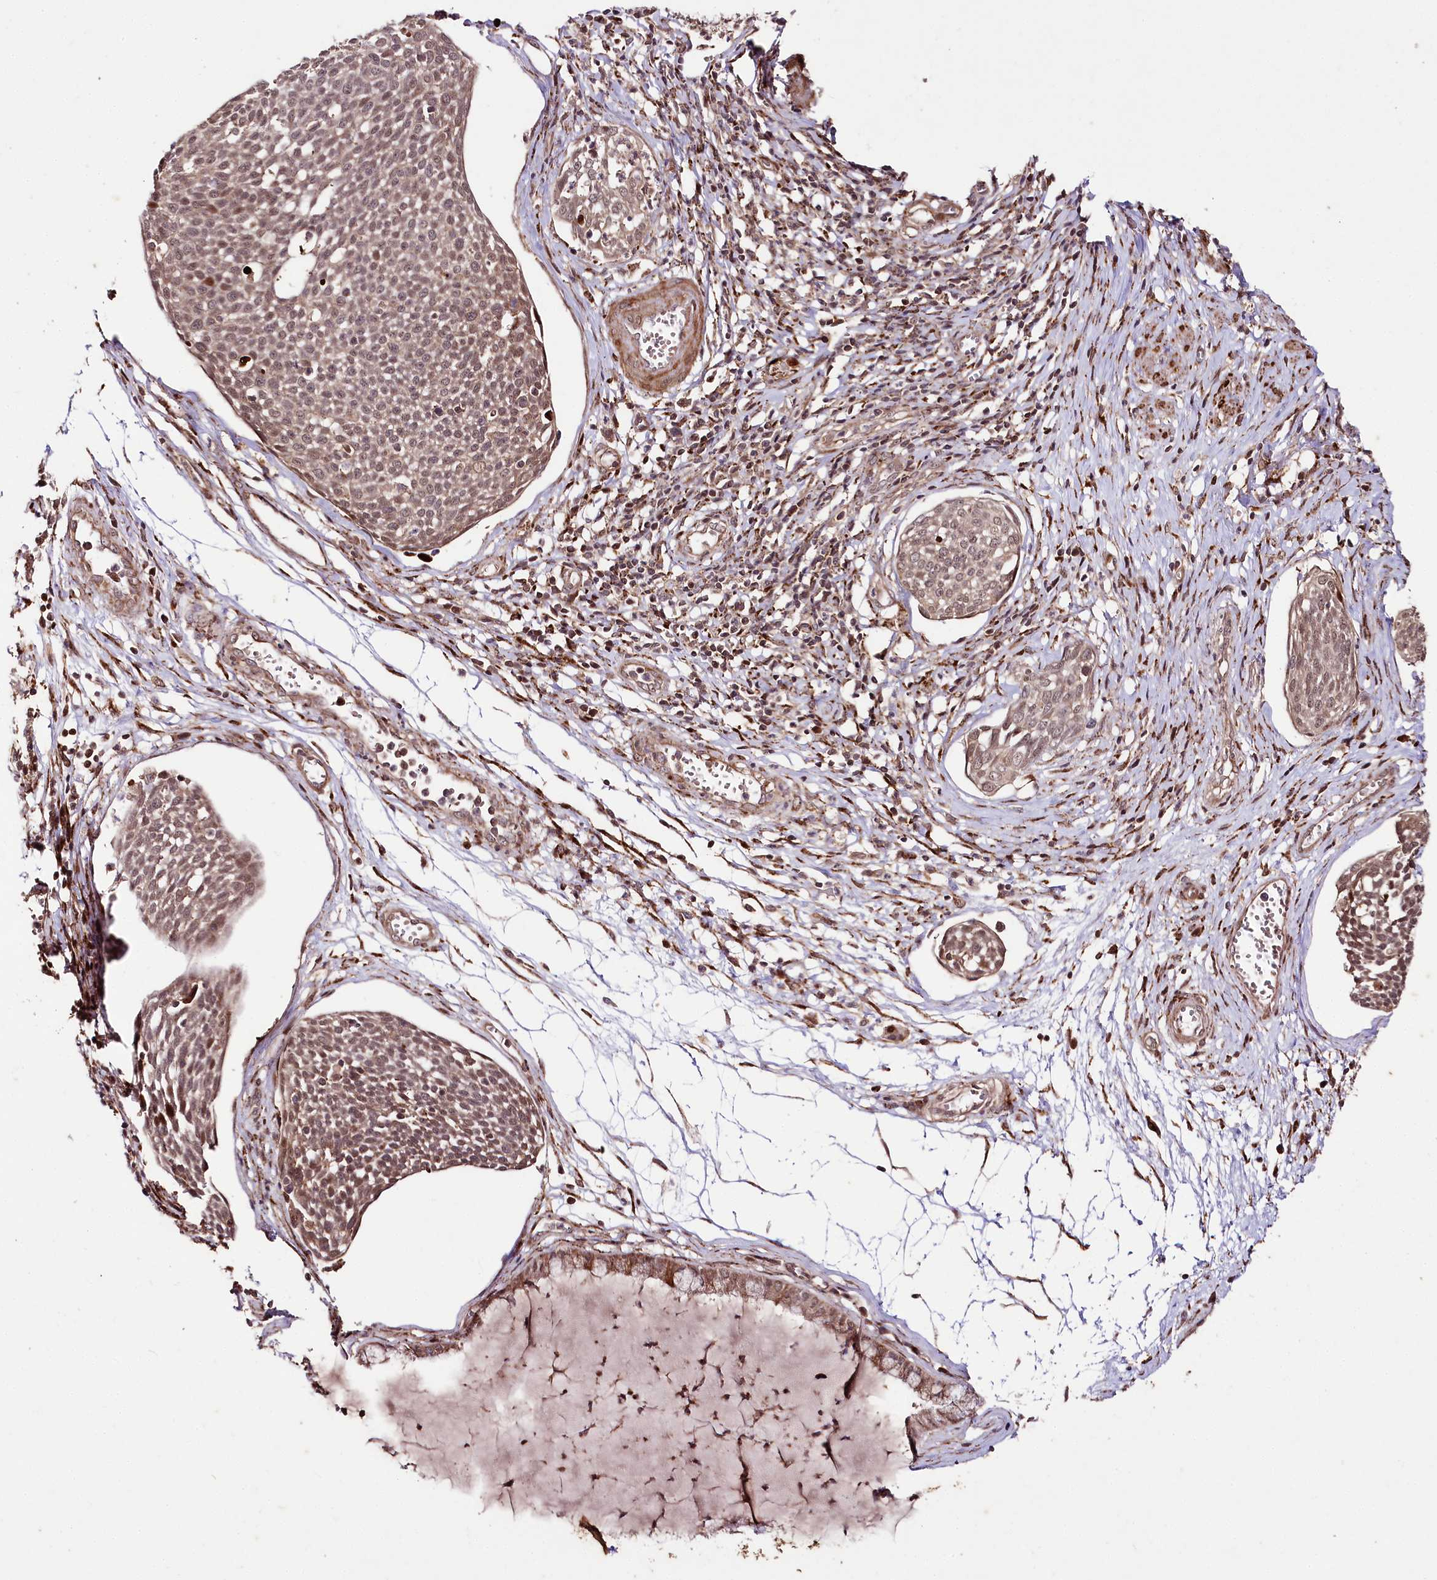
{"staining": {"intensity": "weak", "quantity": ">75%", "location": "cytoplasmic/membranous,nuclear"}, "tissue": "cervical cancer", "cell_type": "Tumor cells", "image_type": "cancer", "snomed": [{"axis": "morphology", "description": "Squamous cell carcinoma, NOS"}, {"axis": "topography", "description": "Cervix"}], "caption": "Protein staining displays weak cytoplasmic/membranous and nuclear expression in about >75% of tumor cells in cervical squamous cell carcinoma.", "gene": "PHLDB1", "patient": {"sex": "female", "age": 34}}